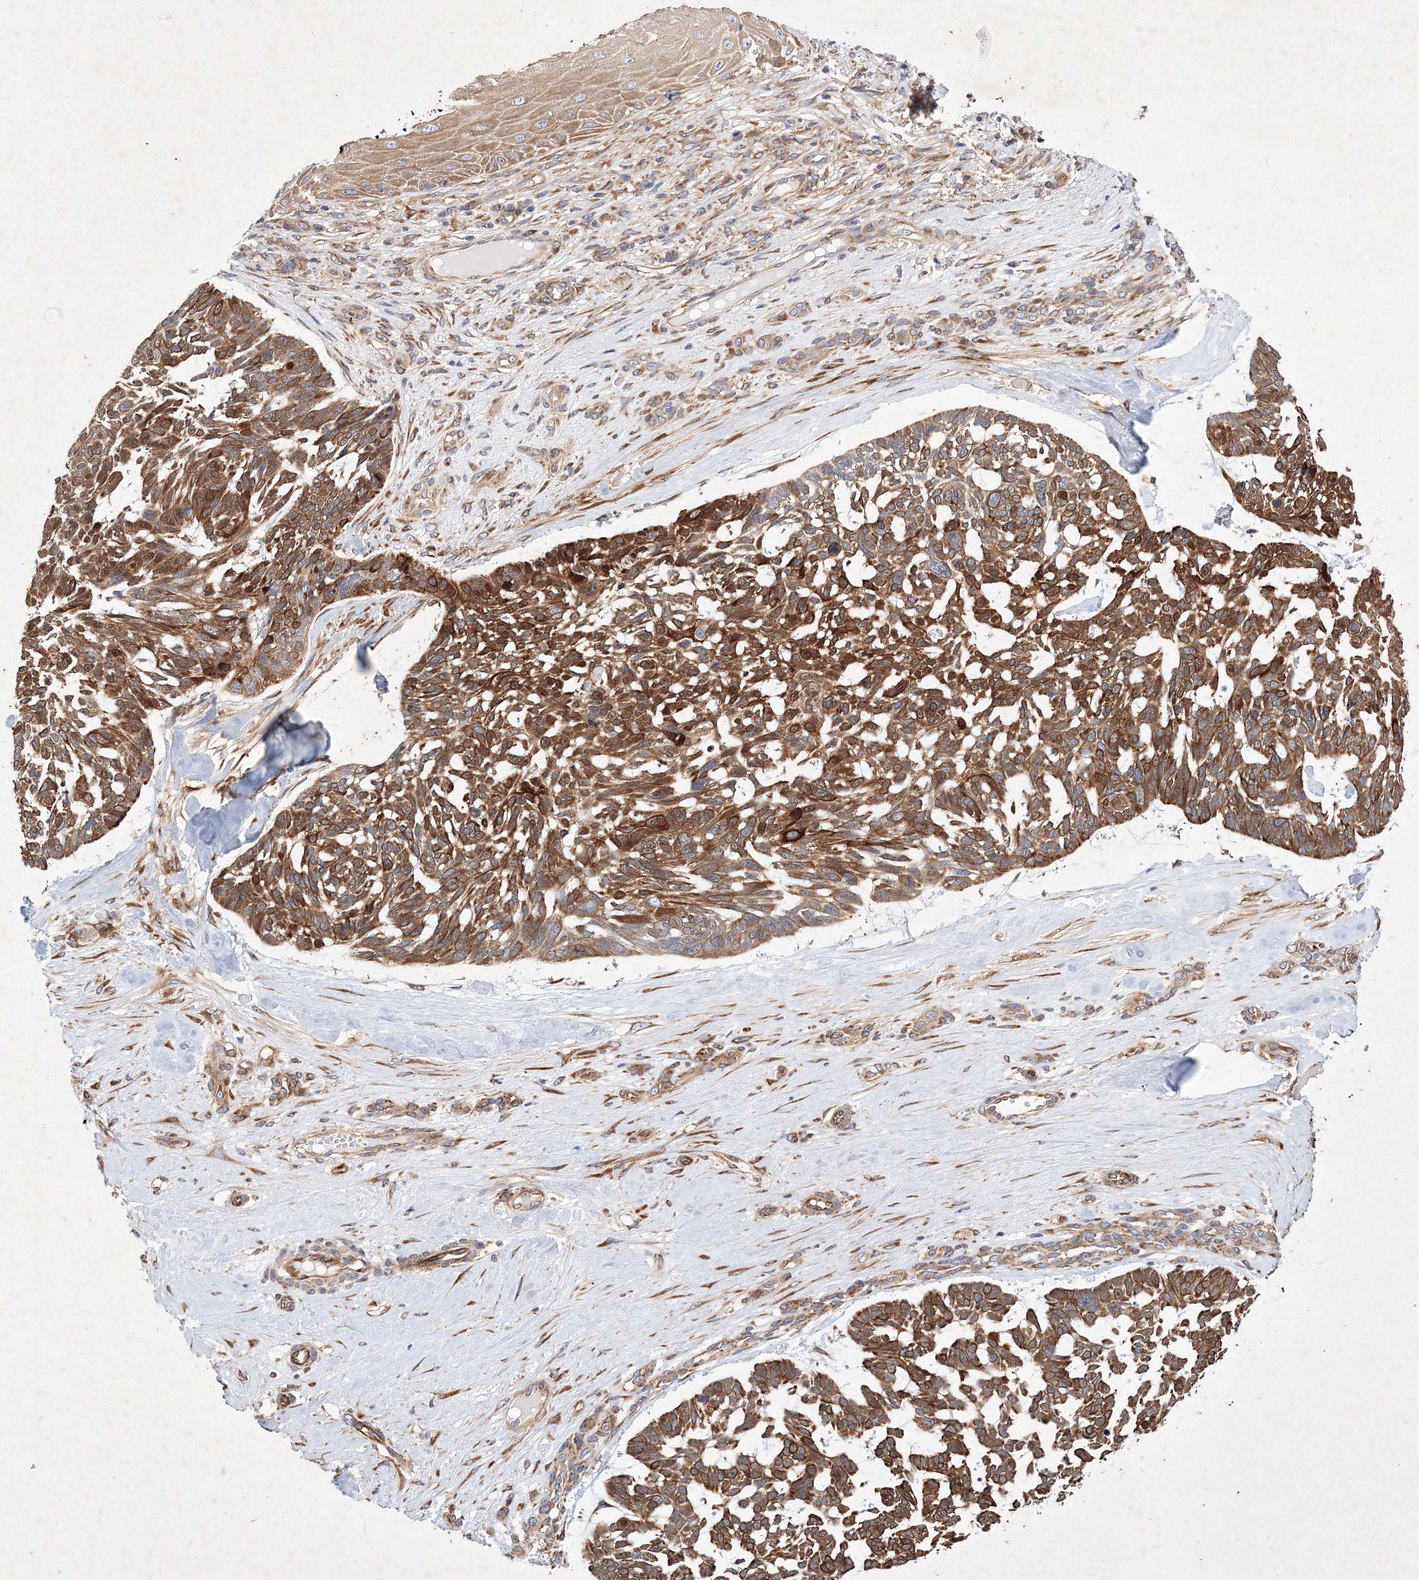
{"staining": {"intensity": "strong", "quantity": ">75%", "location": "cytoplasmic/membranous"}, "tissue": "skin cancer", "cell_type": "Tumor cells", "image_type": "cancer", "snomed": [{"axis": "morphology", "description": "Basal cell carcinoma"}, {"axis": "topography", "description": "Skin"}], "caption": "This image displays IHC staining of human skin basal cell carcinoma, with high strong cytoplasmic/membranous positivity in about >75% of tumor cells.", "gene": "SNX18", "patient": {"sex": "male", "age": 88}}